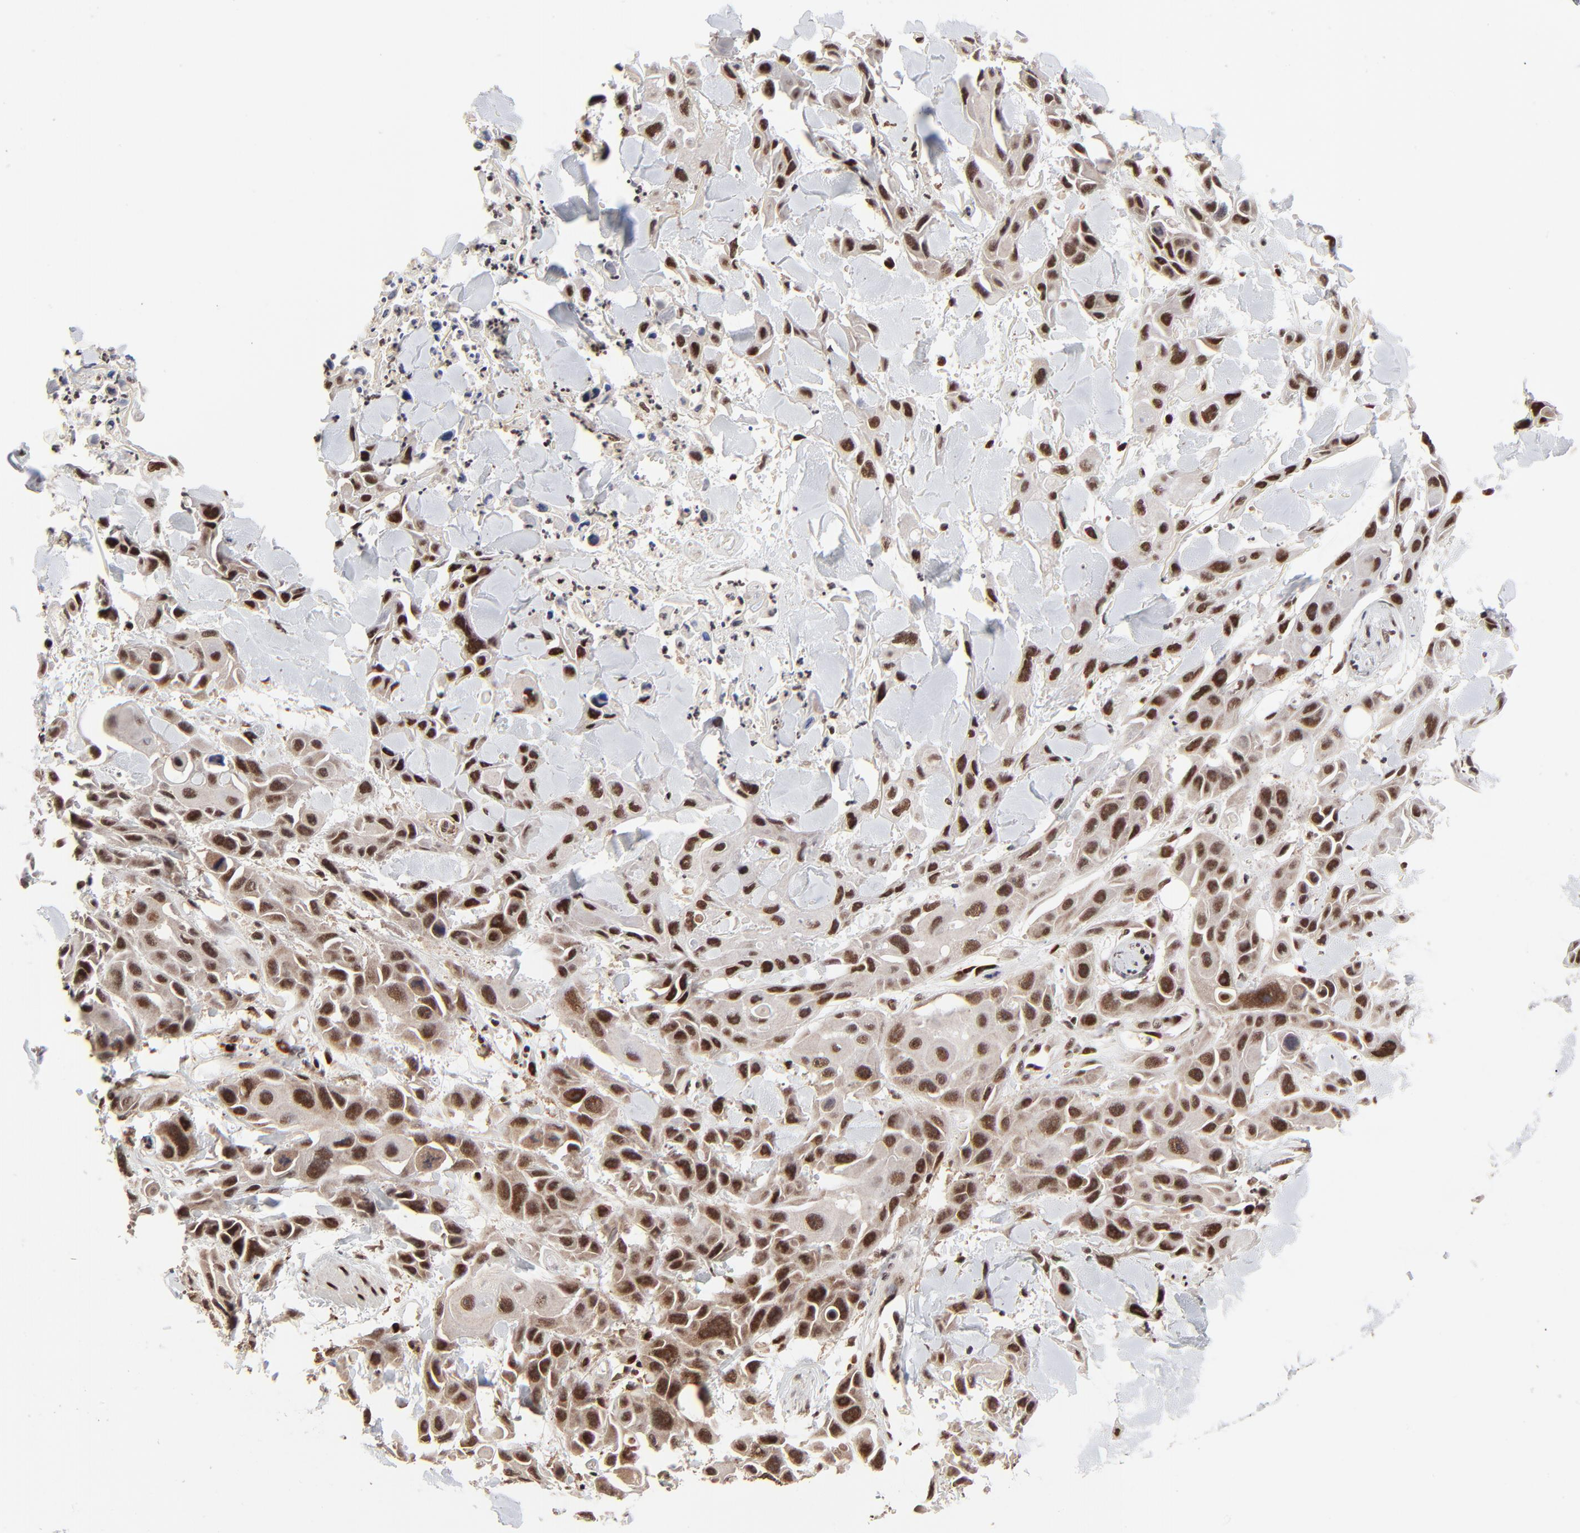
{"staining": {"intensity": "strong", "quantity": ">75%", "location": "nuclear"}, "tissue": "skin cancer", "cell_type": "Tumor cells", "image_type": "cancer", "snomed": [{"axis": "morphology", "description": "Squamous cell carcinoma, NOS"}, {"axis": "topography", "description": "Skin"}, {"axis": "topography", "description": "Anal"}], "caption": "Immunohistochemistry image of human squamous cell carcinoma (skin) stained for a protein (brown), which exhibits high levels of strong nuclear expression in approximately >75% of tumor cells.", "gene": "RBM22", "patient": {"sex": "female", "age": 55}}